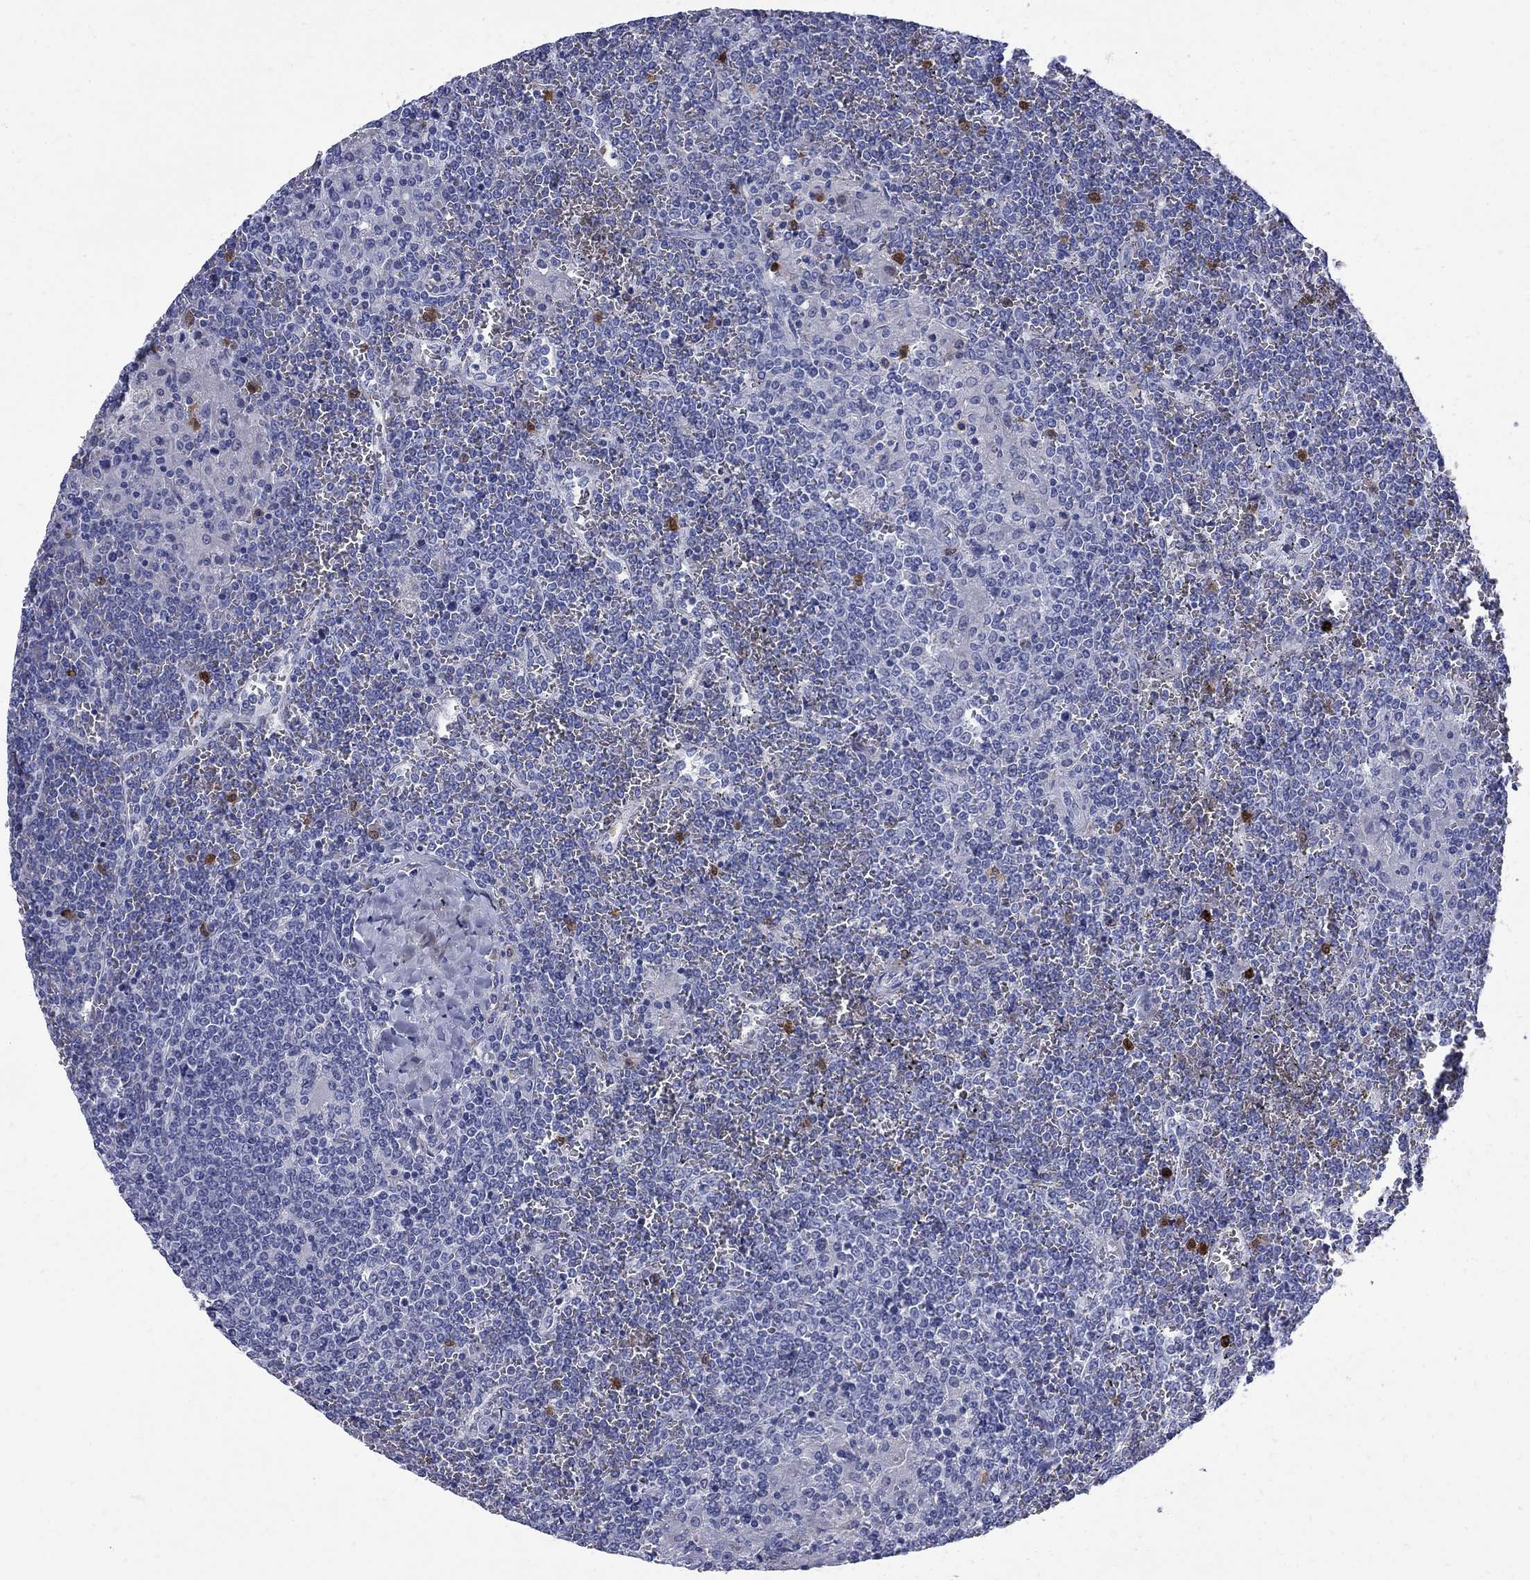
{"staining": {"intensity": "negative", "quantity": "none", "location": "none"}, "tissue": "lymphoma", "cell_type": "Tumor cells", "image_type": "cancer", "snomed": [{"axis": "morphology", "description": "Malignant lymphoma, non-Hodgkin's type, Low grade"}, {"axis": "topography", "description": "Spleen"}], "caption": "Immunohistochemical staining of lymphoma demonstrates no significant staining in tumor cells. (DAB immunohistochemistry (IHC) with hematoxylin counter stain).", "gene": "SERPINB2", "patient": {"sex": "female", "age": 19}}